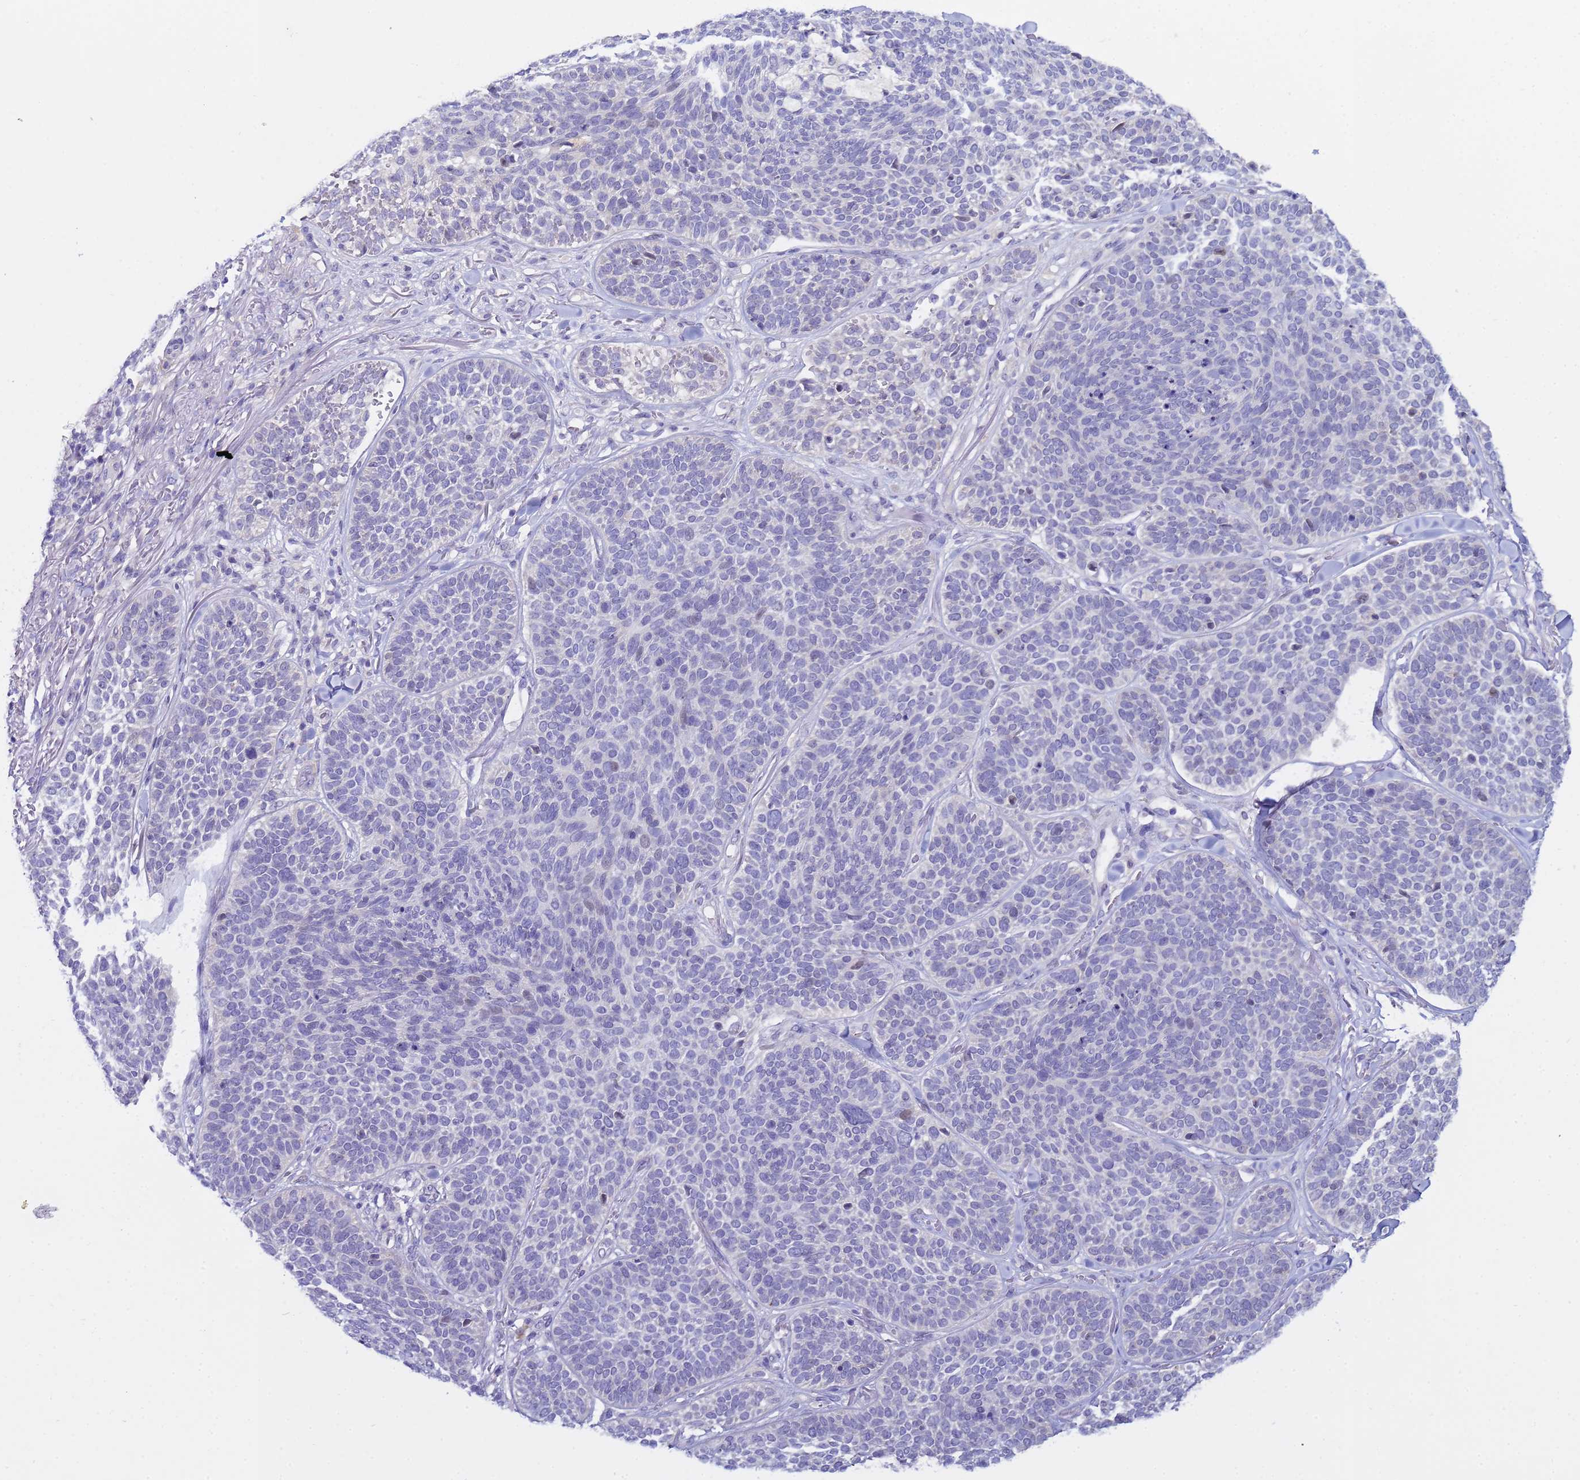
{"staining": {"intensity": "negative", "quantity": "none", "location": "none"}, "tissue": "skin cancer", "cell_type": "Tumor cells", "image_type": "cancer", "snomed": [{"axis": "morphology", "description": "Basal cell carcinoma"}, {"axis": "topography", "description": "Skin"}], "caption": "IHC image of neoplastic tissue: human skin cancer (basal cell carcinoma) stained with DAB exhibits no significant protein staining in tumor cells.", "gene": "IGSF11", "patient": {"sex": "male", "age": 85}}